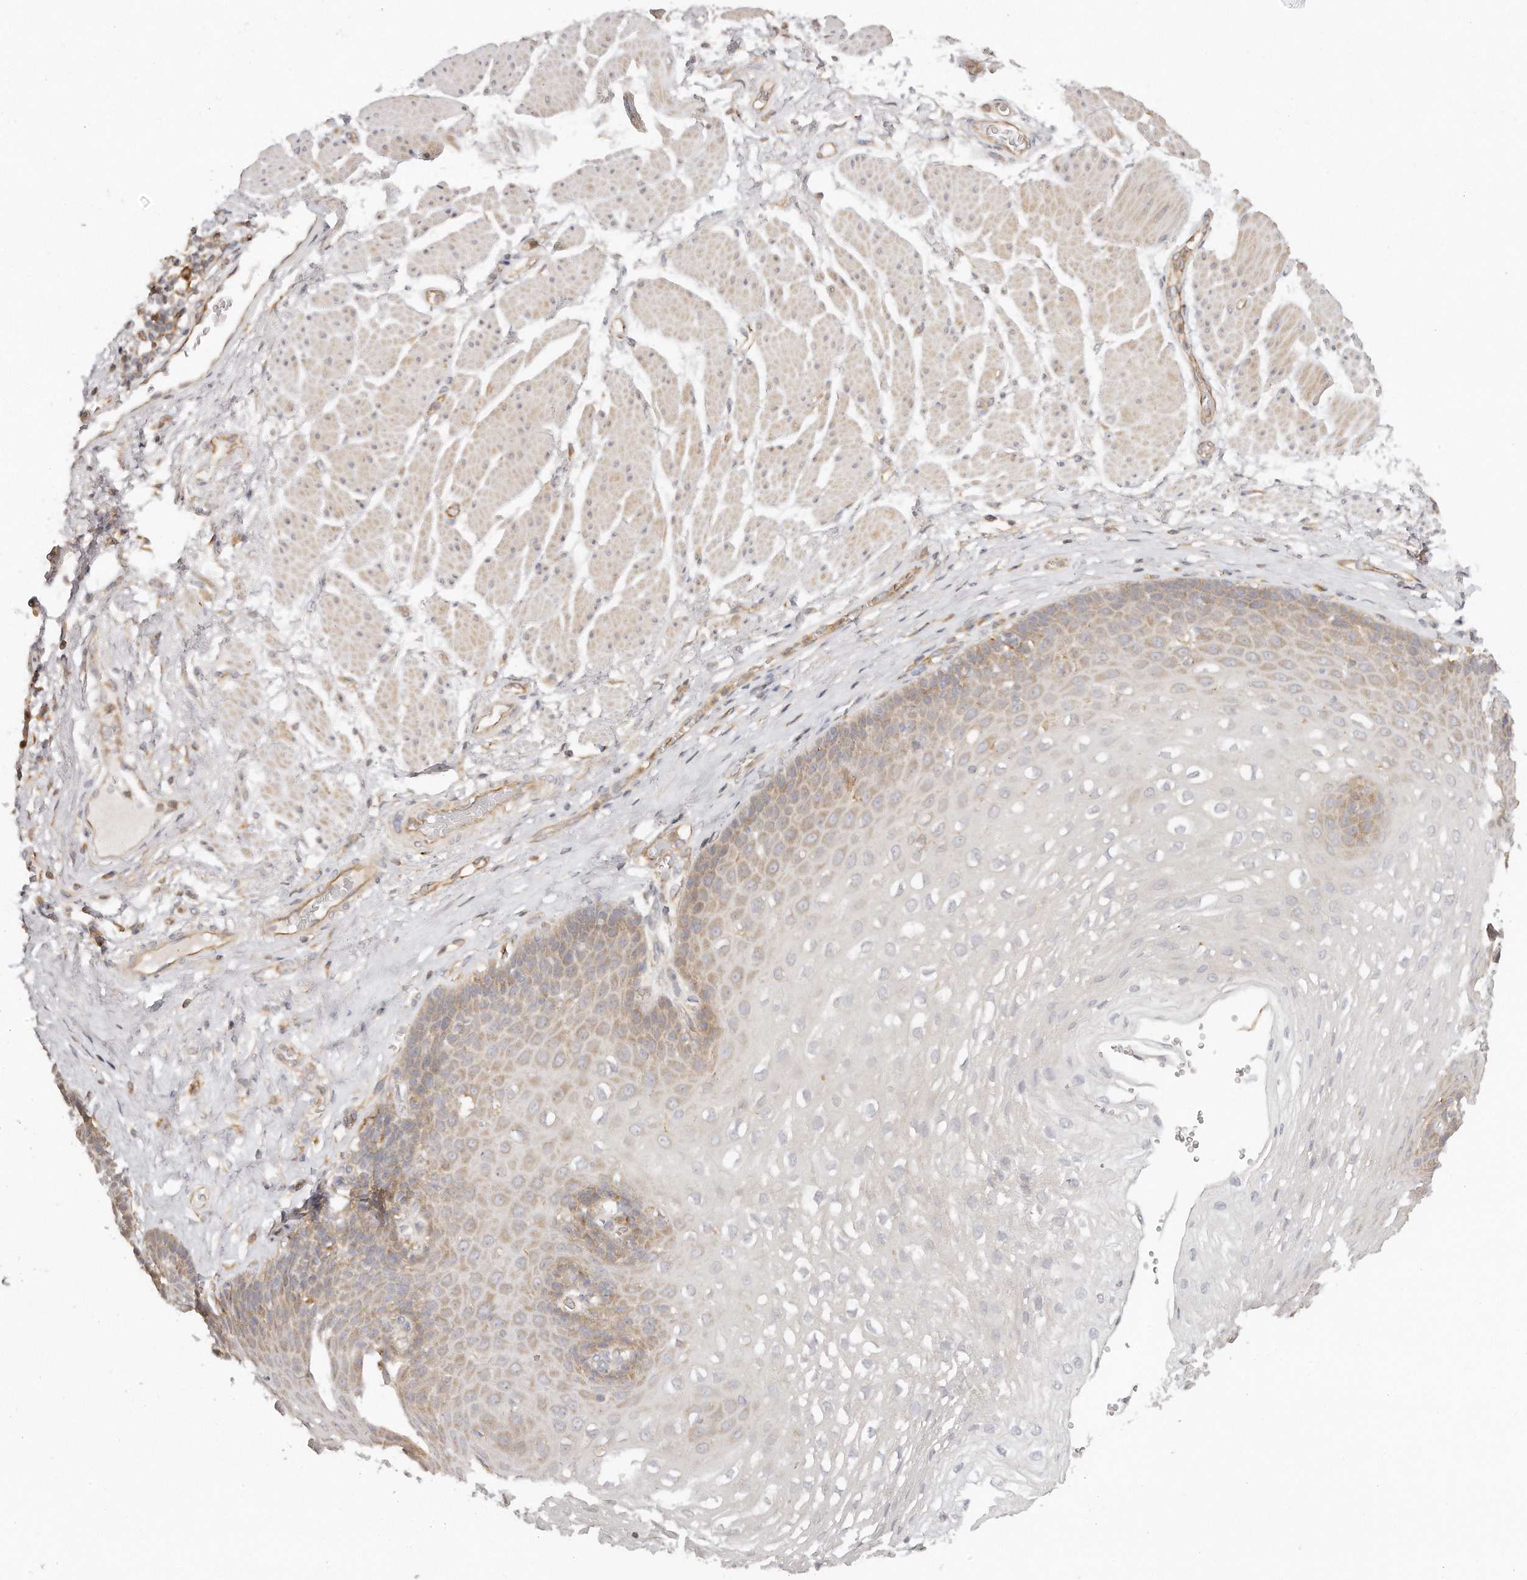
{"staining": {"intensity": "weak", "quantity": "25%-75%", "location": "cytoplasmic/membranous"}, "tissue": "esophagus", "cell_type": "Squamous epithelial cells", "image_type": "normal", "snomed": [{"axis": "morphology", "description": "Normal tissue, NOS"}, {"axis": "topography", "description": "Esophagus"}], "caption": "Protein analysis of normal esophagus demonstrates weak cytoplasmic/membranous staining in about 25%-75% of squamous epithelial cells.", "gene": "TTLL4", "patient": {"sex": "female", "age": 66}}